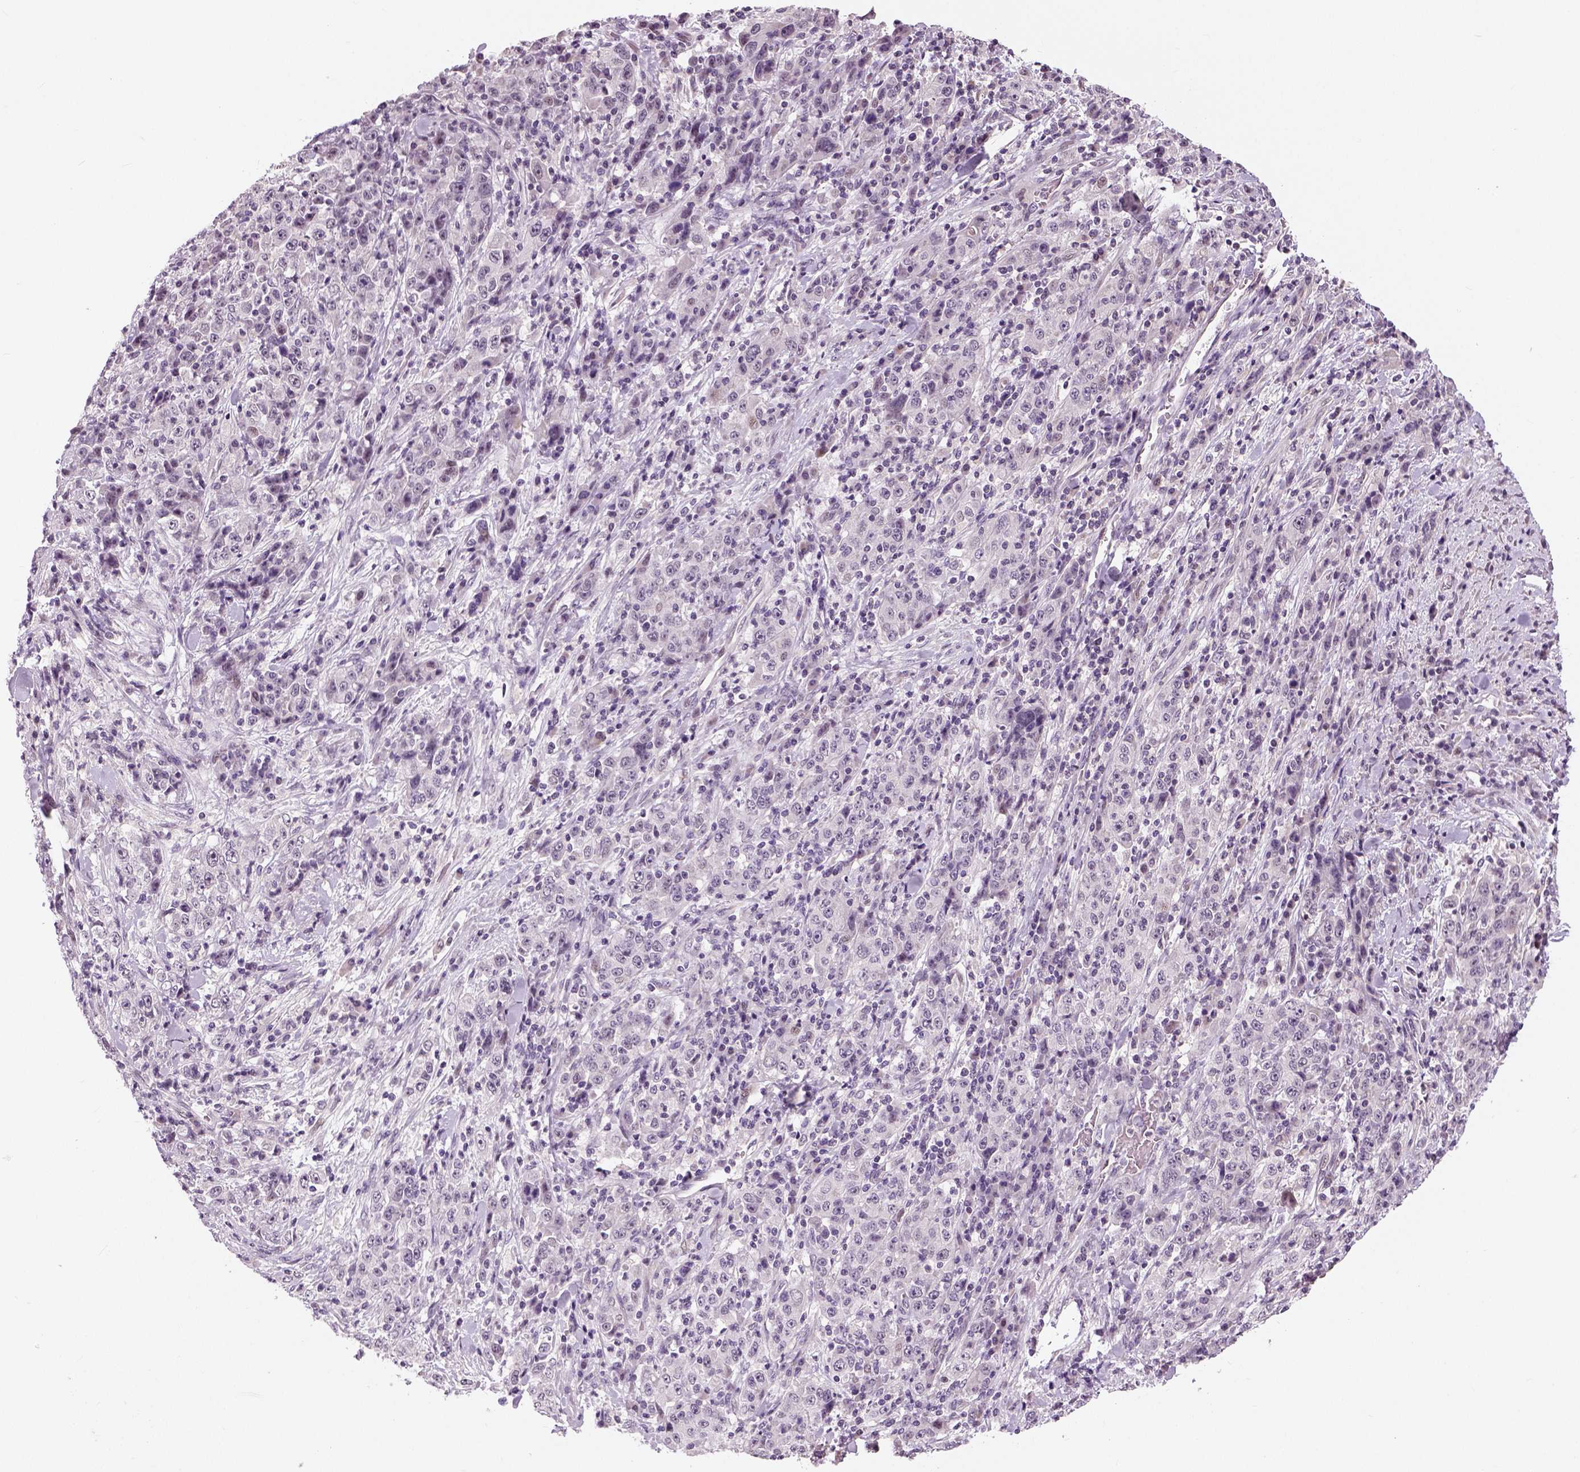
{"staining": {"intensity": "negative", "quantity": "none", "location": "none"}, "tissue": "stomach cancer", "cell_type": "Tumor cells", "image_type": "cancer", "snomed": [{"axis": "morphology", "description": "Normal tissue, NOS"}, {"axis": "morphology", "description": "Adenocarcinoma, NOS"}, {"axis": "topography", "description": "Stomach, upper"}, {"axis": "topography", "description": "Stomach"}], "caption": "A micrograph of human stomach cancer (adenocarcinoma) is negative for staining in tumor cells. The staining is performed using DAB (3,3'-diaminobenzidine) brown chromogen with nuclei counter-stained in using hematoxylin.", "gene": "NECAB1", "patient": {"sex": "male", "age": 59}}